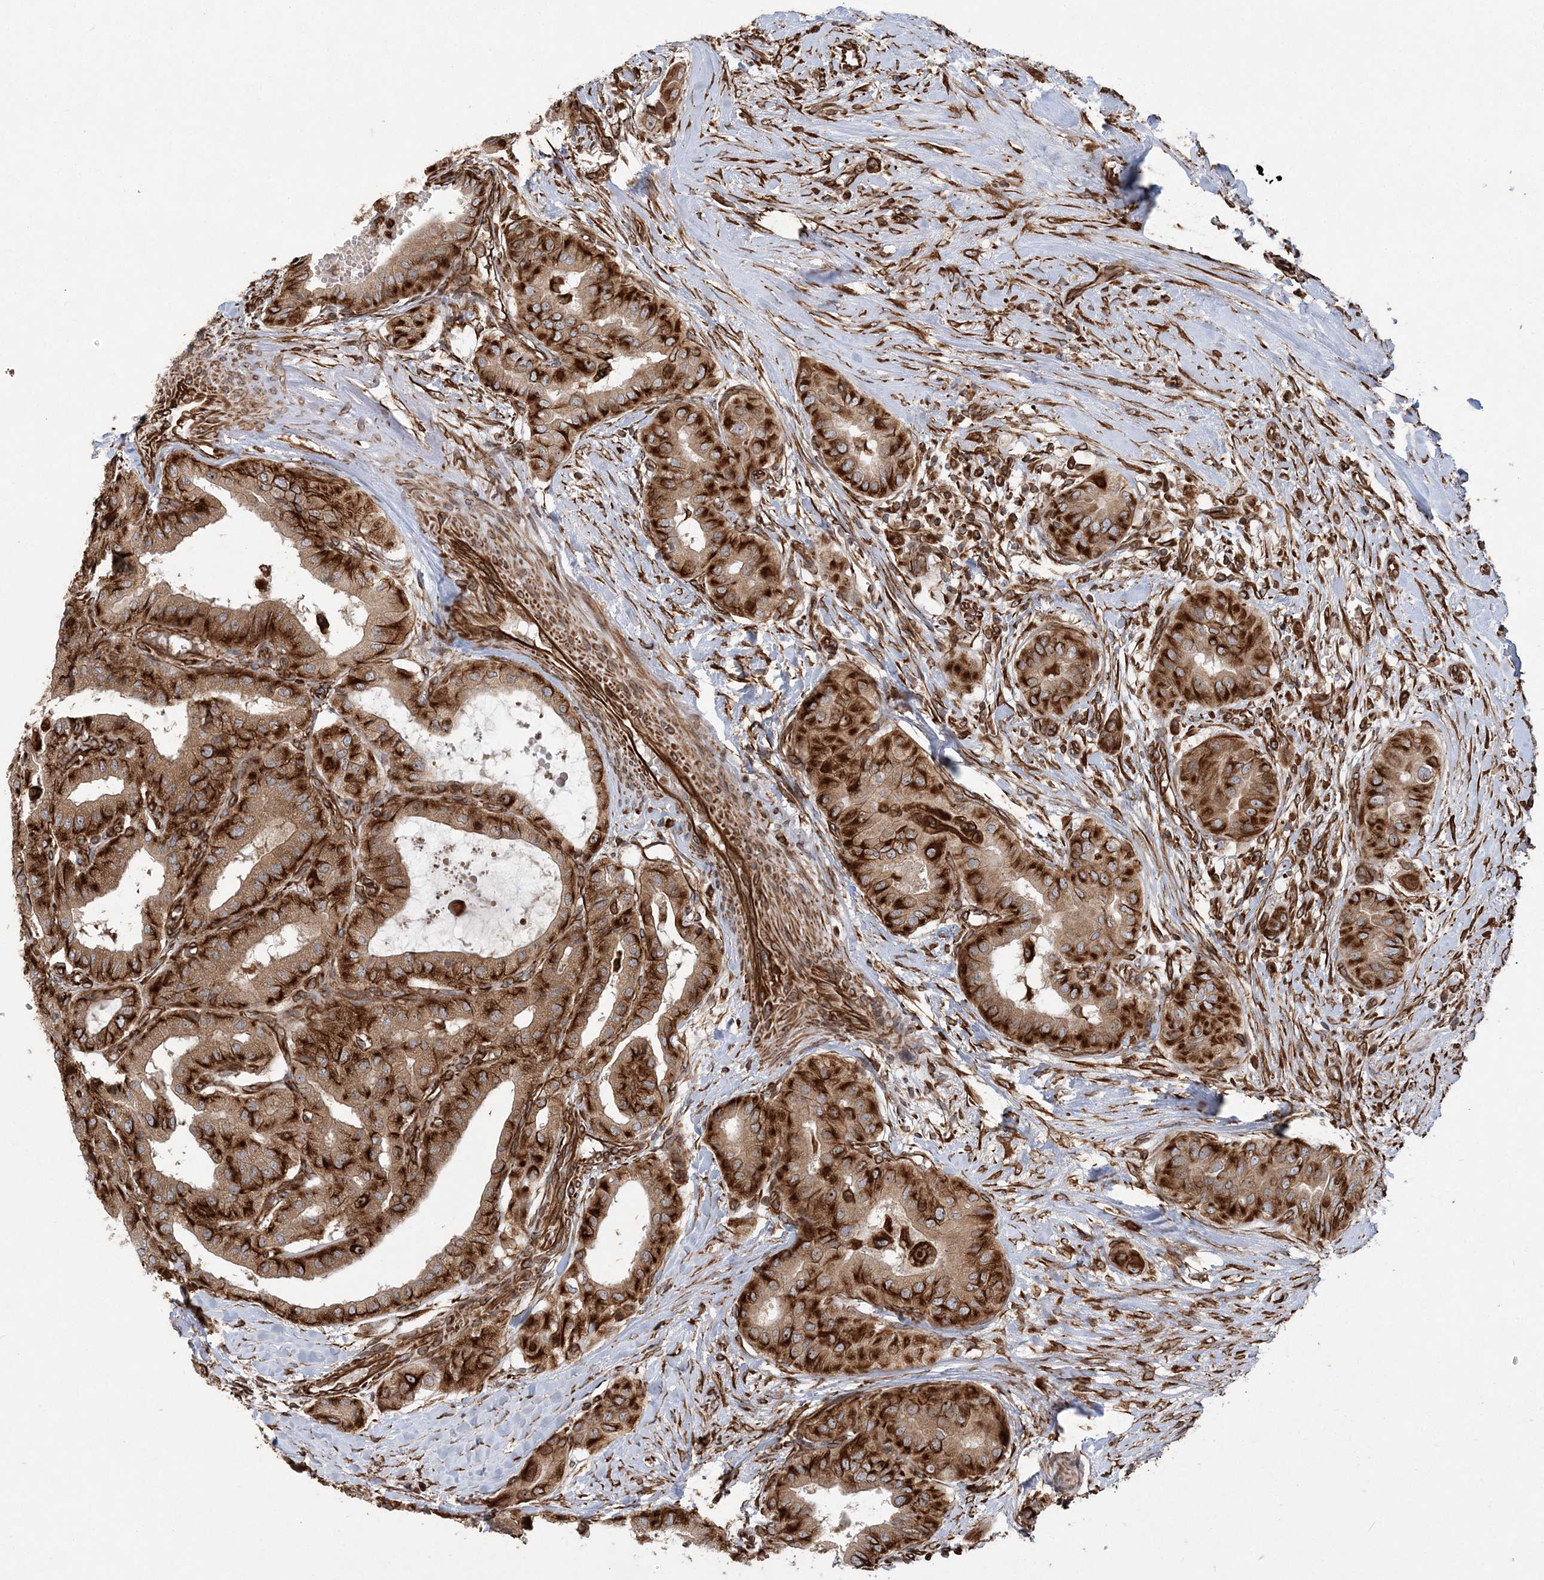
{"staining": {"intensity": "strong", "quantity": ">75%", "location": "cytoplasmic/membranous"}, "tissue": "thyroid cancer", "cell_type": "Tumor cells", "image_type": "cancer", "snomed": [{"axis": "morphology", "description": "Papillary adenocarcinoma, NOS"}, {"axis": "topography", "description": "Thyroid gland"}], "caption": "Brown immunohistochemical staining in human thyroid cancer reveals strong cytoplasmic/membranous positivity in approximately >75% of tumor cells.", "gene": "FAM114A2", "patient": {"sex": "female", "age": 59}}